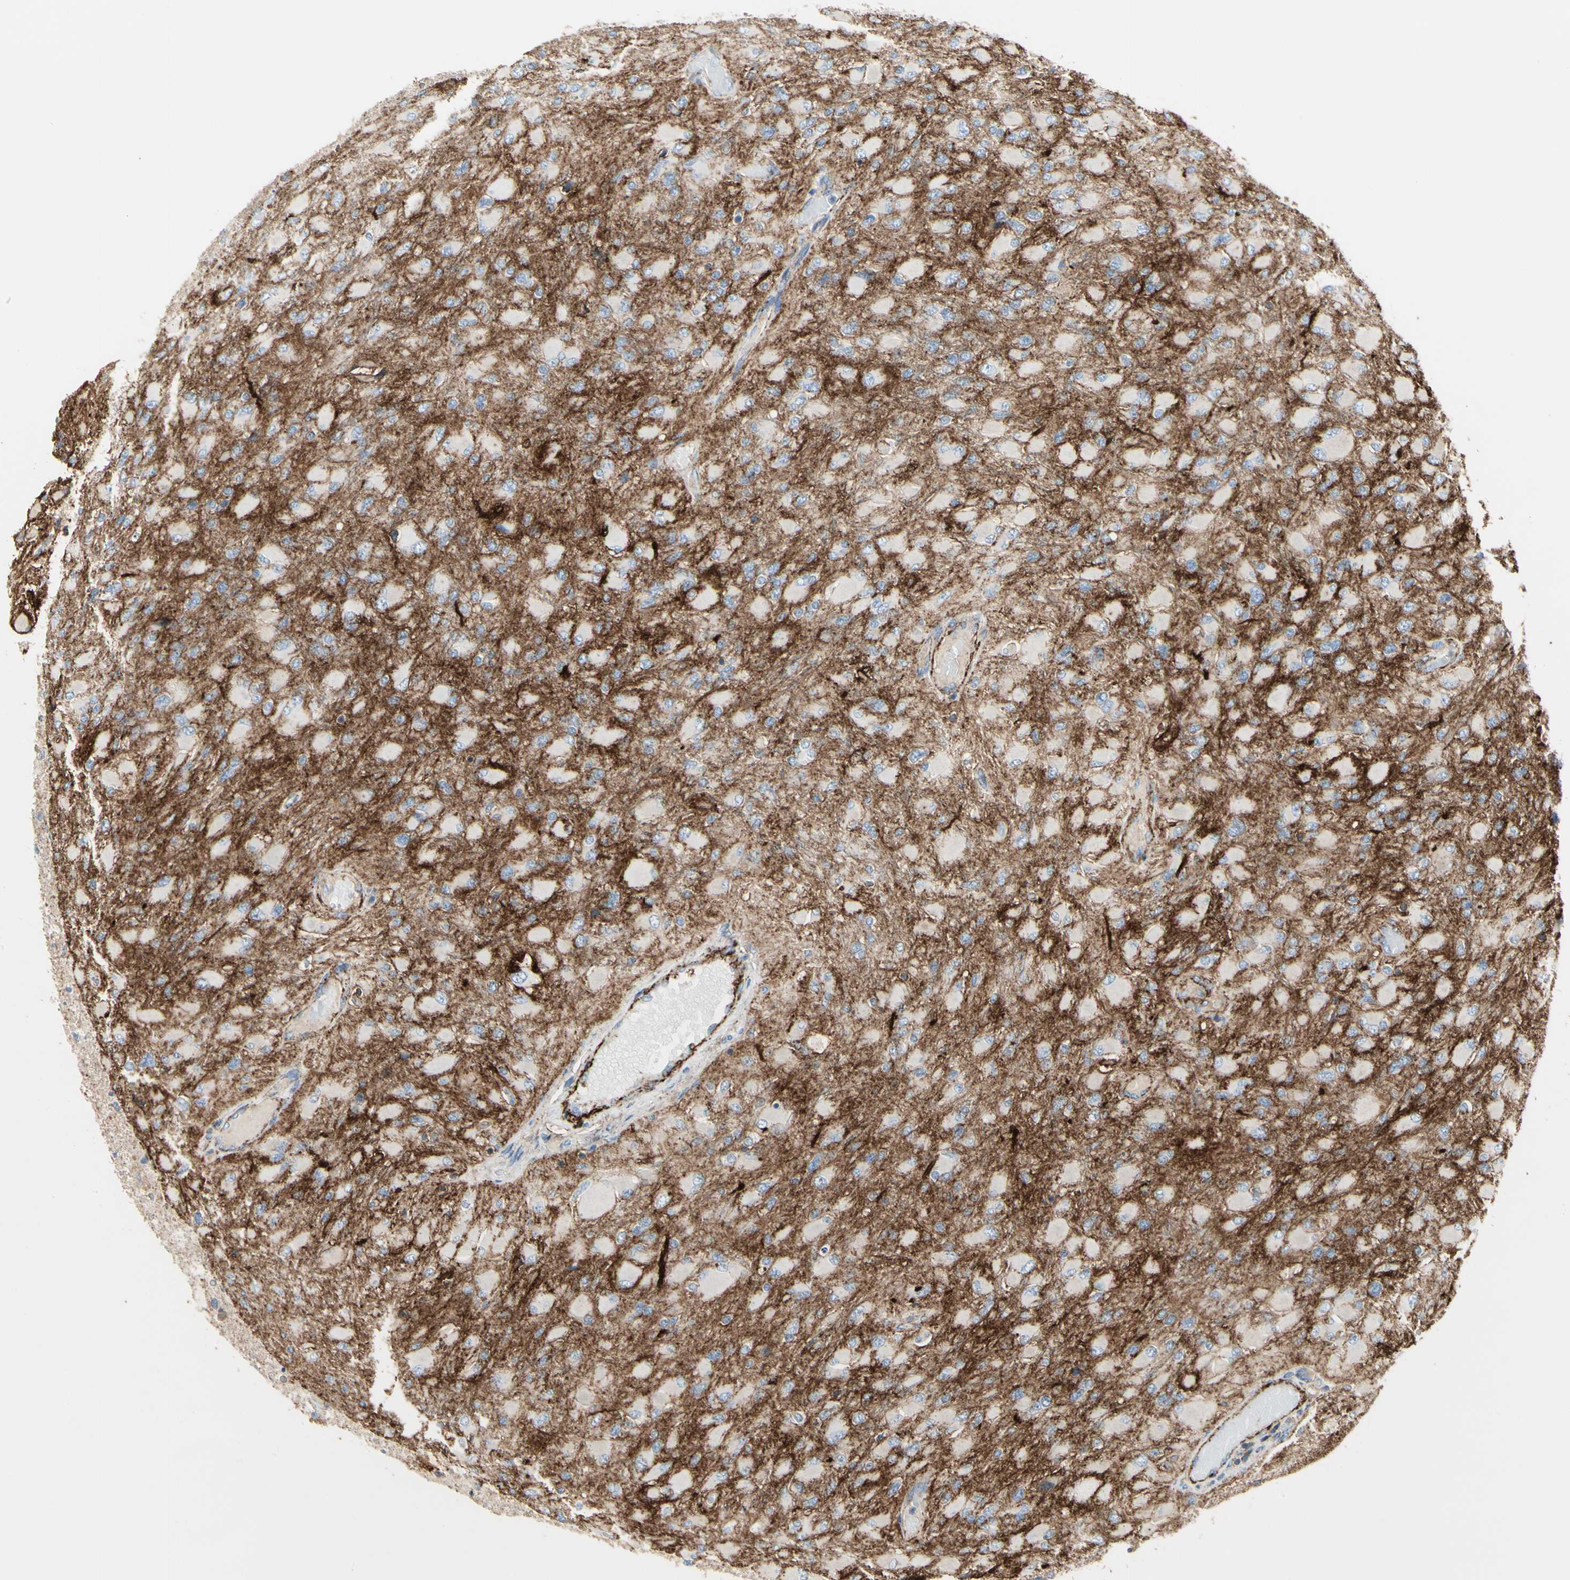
{"staining": {"intensity": "negative", "quantity": "none", "location": "none"}, "tissue": "glioma", "cell_type": "Tumor cells", "image_type": "cancer", "snomed": [{"axis": "morphology", "description": "Glioma, malignant, High grade"}, {"axis": "topography", "description": "Cerebral cortex"}], "caption": "High magnification brightfield microscopy of glioma stained with DAB (3,3'-diaminobenzidine) (brown) and counterstained with hematoxylin (blue): tumor cells show no significant expression.", "gene": "CLEC2B", "patient": {"sex": "female", "age": 36}}